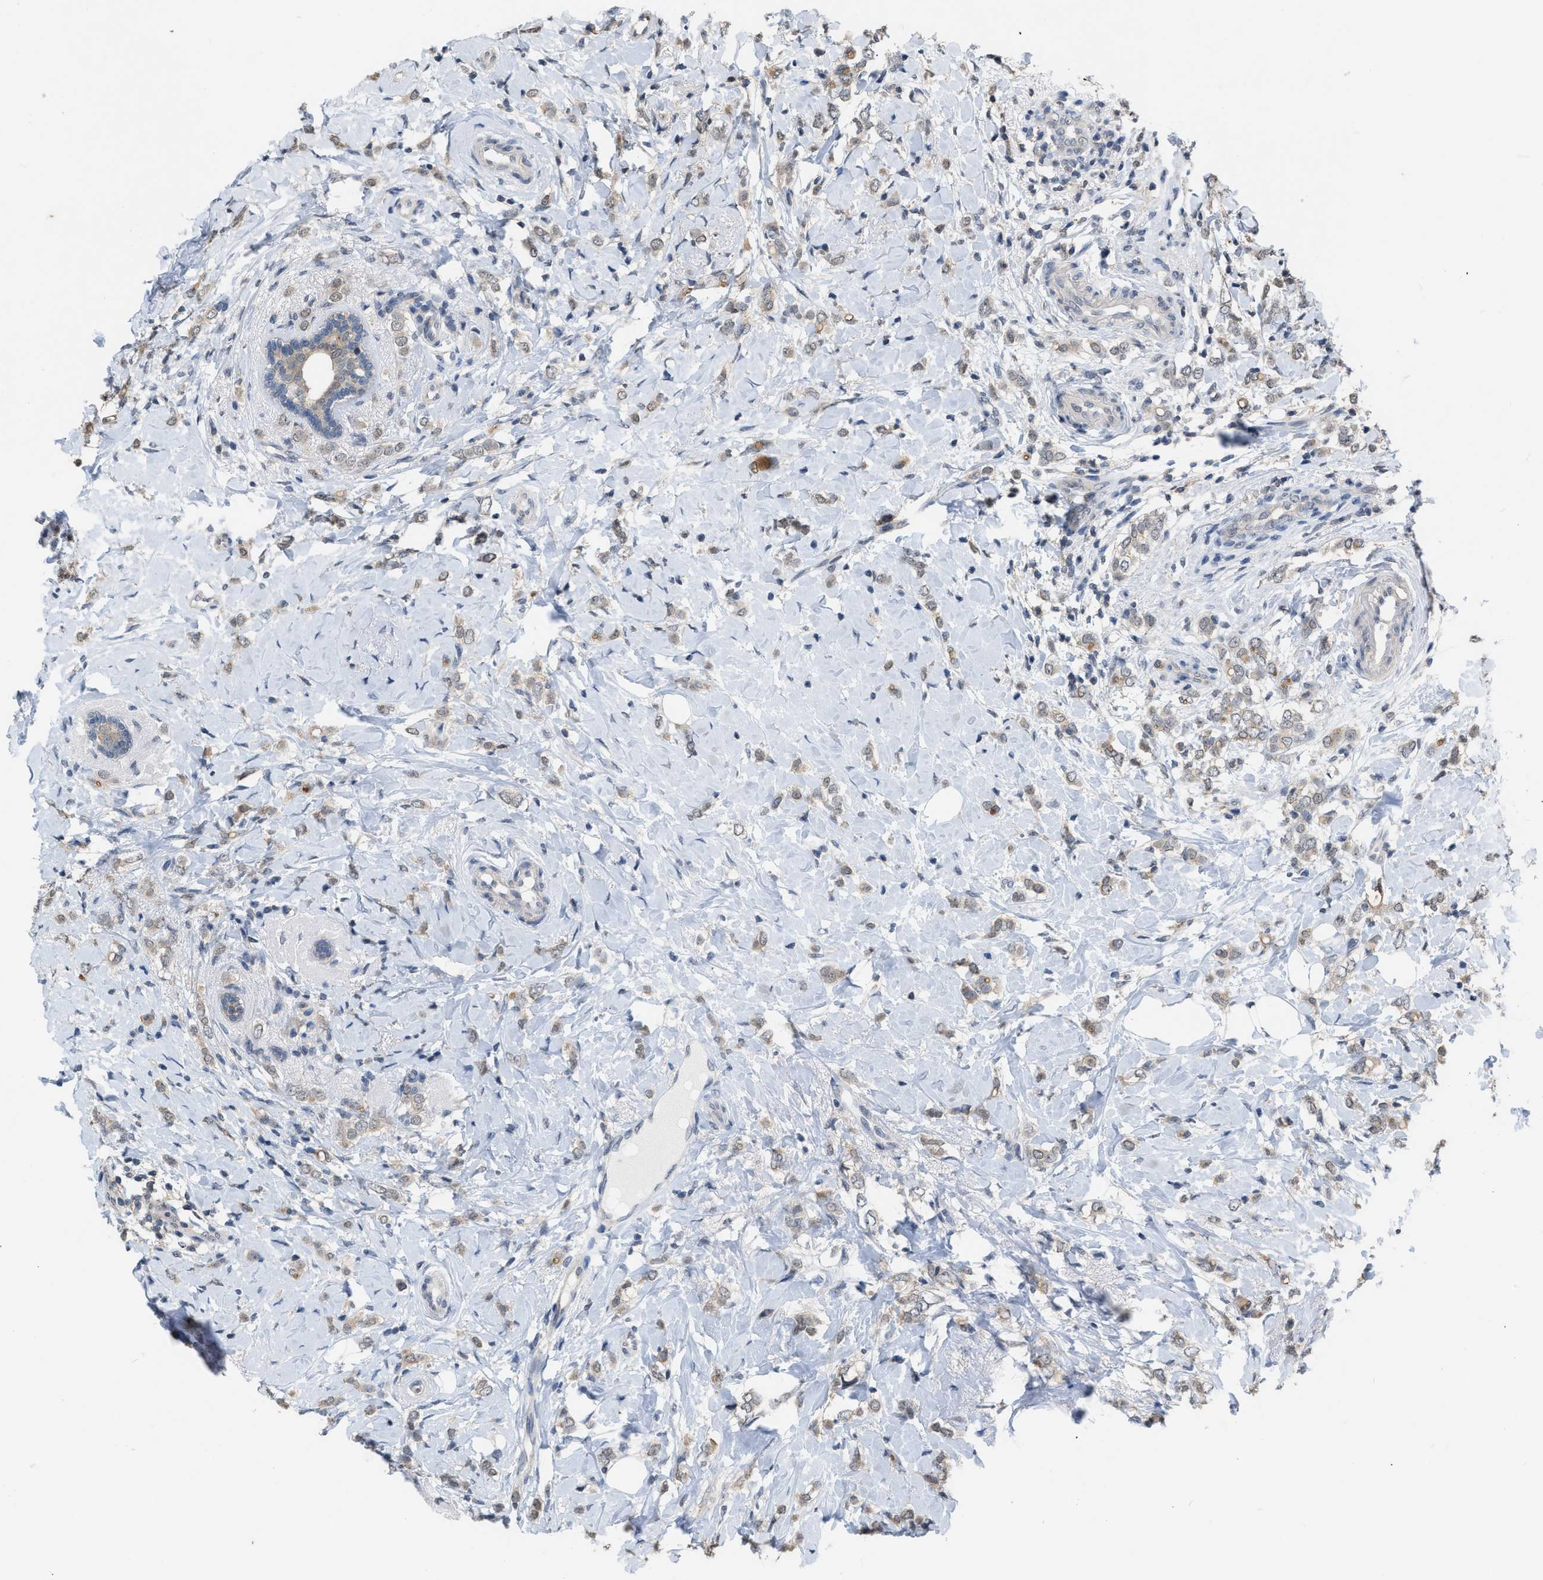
{"staining": {"intensity": "weak", "quantity": ">75%", "location": "cytoplasmic/membranous"}, "tissue": "breast cancer", "cell_type": "Tumor cells", "image_type": "cancer", "snomed": [{"axis": "morphology", "description": "Normal tissue, NOS"}, {"axis": "morphology", "description": "Lobular carcinoma"}, {"axis": "topography", "description": "Breast"}], "caption": "A photomicrograph of breast cancer stained for a protein shows weak cytoplasmic/membranous brown staining in tumor cells.", "gene": "BAIAP2L1", "patient": {"sex": "female", "age": 47}}